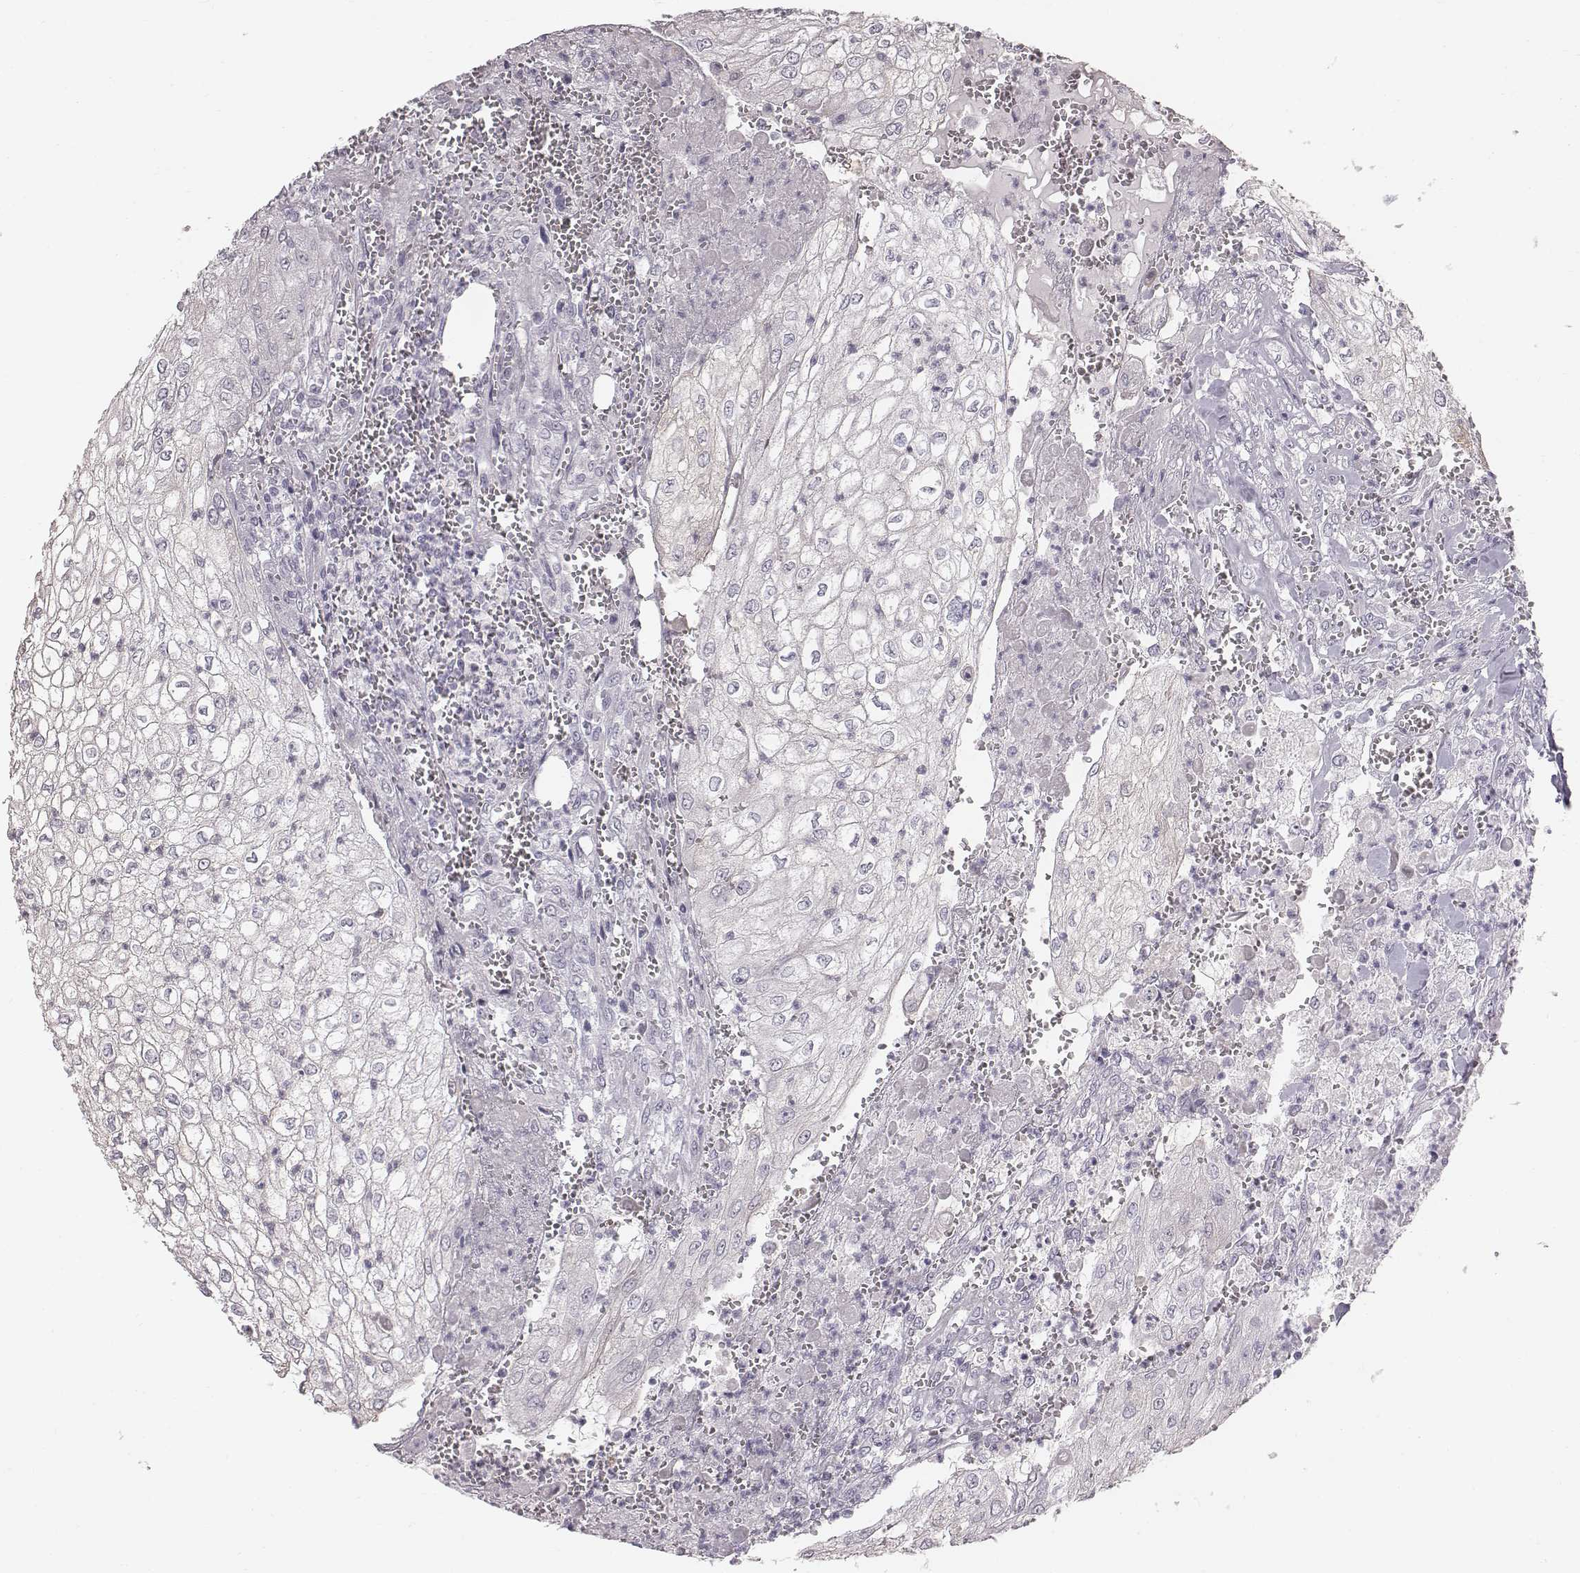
{"staining": {"intensity": "negative", "quantity": "none", "location": "none"}, "tissue": "urothelial cancer", "cell_type": "Tumor cells", "image_type": "cancer", "snomed": [{"axis": "morphology", "description": "Urothelial carcinoma, High grade"}, {"axis": "topography", "description": "Urinary bladder"}], "caption": "An image of urothelial cancer stained for a protein displays no brown staining in tumor cells.", "gene": "C6orf58", "patient": {"sex": "male", "age": 62}}